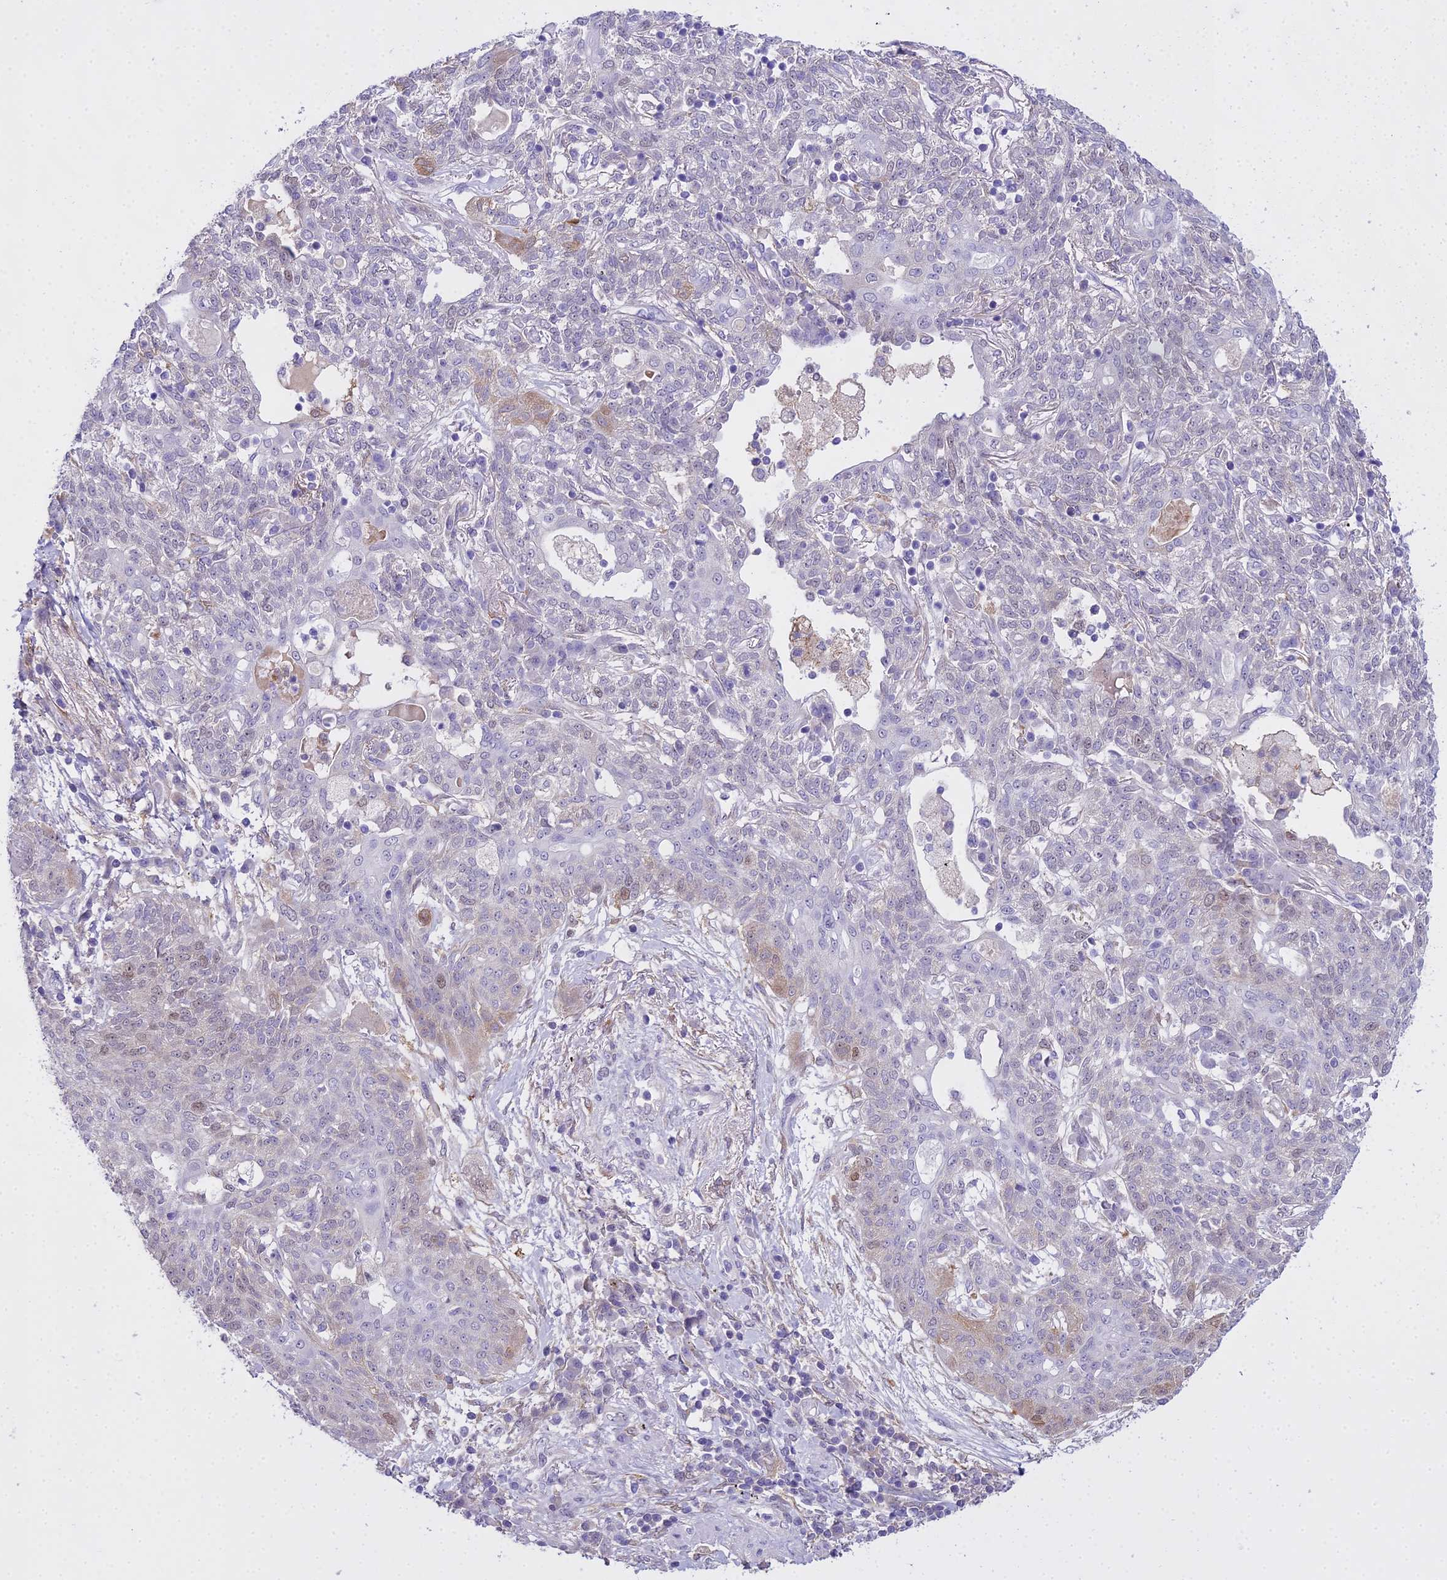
{"staining": {"intensity": "negative", "quantity": "none", "location": "none"}, "tissue": "lung cancer", "cell_type": "Tumor cells", "image_type": "cancer", "snomed": [{"axis": "morphology", "description": "Squamous cell carcinoma, NOS"}, {"axis": "topography", "description": "Lung"}], "caption": "The photomicrograph shows no staining of tumor cells in lung cancer (squamous cell carcinoma).", "gene": "MAT2A", "patient": {"sex": "female", "age": 70}}